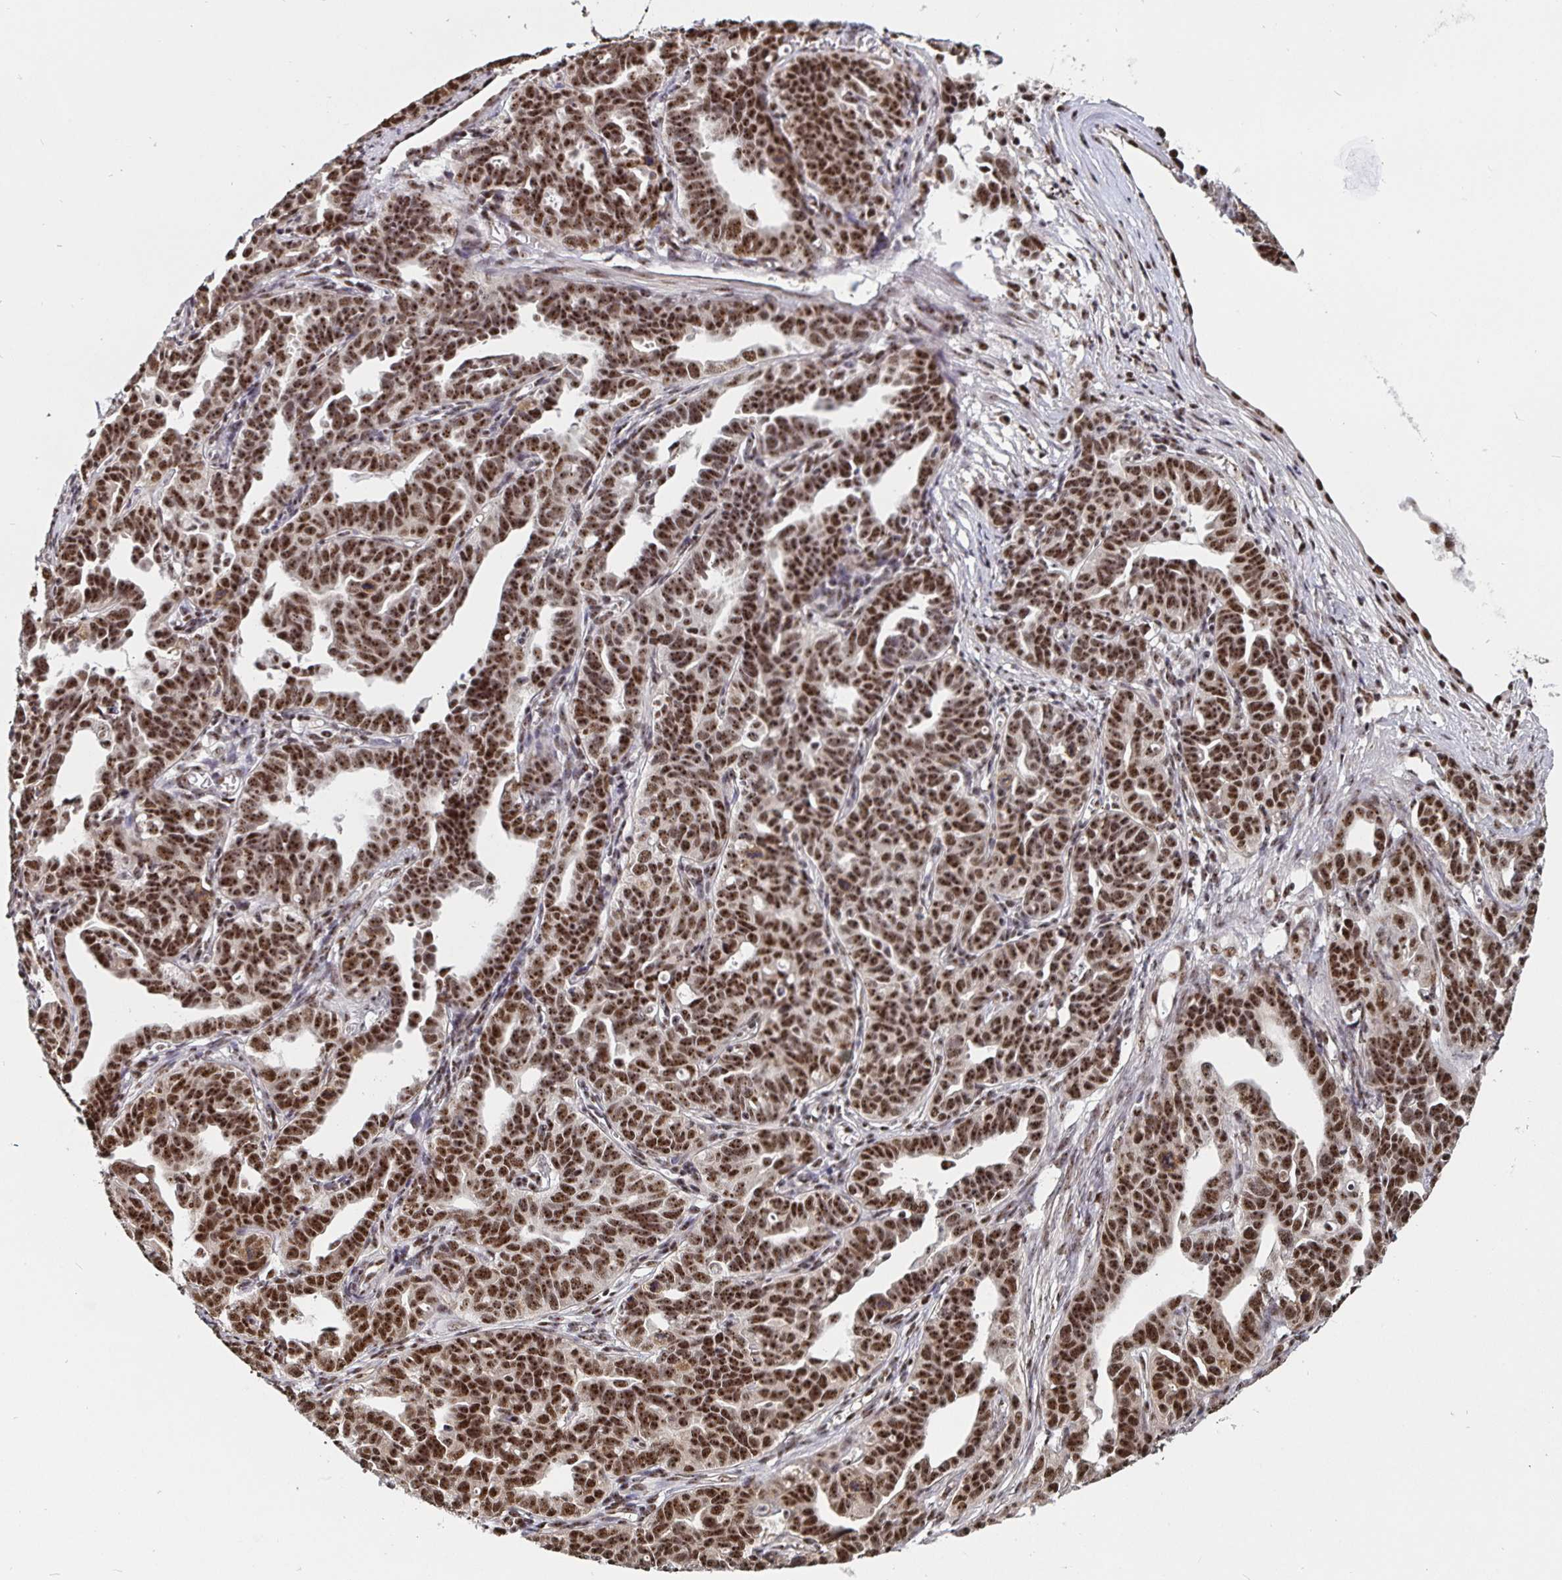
{"staining": {"intensity": "strong", "quantity": ">75%", "location": "nuclear"}, "tissue": "ovarian cancer", "cell_type": "Tumor cells", "image_type": "cancer", "snomed": [{"axis": "morphology", "description": "Cystadenocarcinoma, serous, NOS"}, {"axis": "topography", "description": "Ovary"}], "caption": "A high-resolution histopathology image shows IHC staining of ovarian serous cystadenocarcinoma, which demonstrates strong nuclear staining in approximately >75% of tumor cells. The protein of interest is stained brown, and the nuclei are stained in blue (DAB (3,3'-diaminobenzidine) IHC with brightfield microscopy, high magnification).", "gene": "LAS1L", "patient": {"sex": "female", "age": 69}}